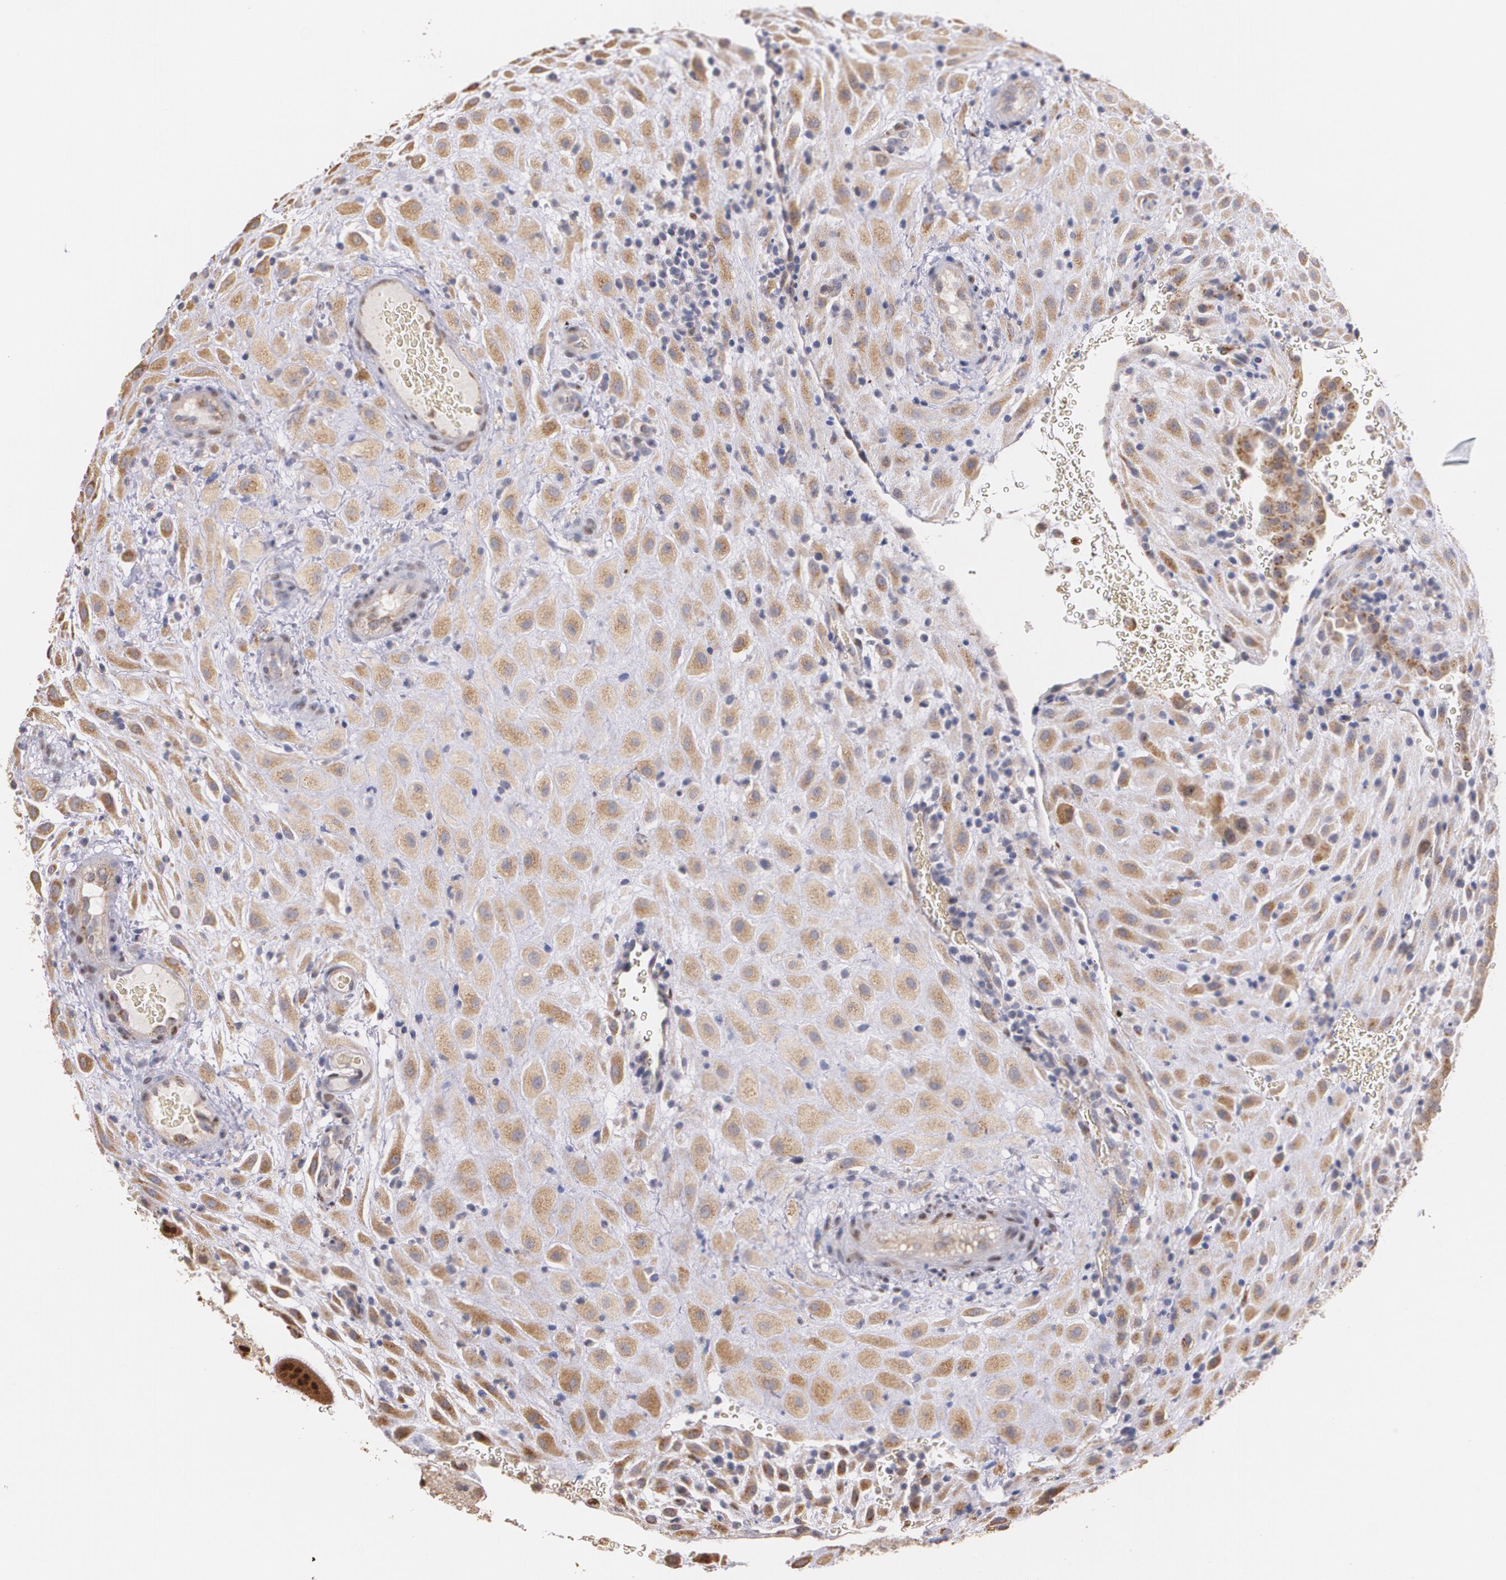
{"staining": {"intensity": "moderate", "quantity": ">75%", "location": "cytoplasmic/membranous"}, "tissue": "placenta", "cell_type": "Decidual cells", "image_type": "normal", "snomed": [{"axis": "morphology", "description": "Normal tissue, NOS"}, {"axis": "topography", "description": "Placenta"}], "caption": "IHC of benign placenta shows medium levels of moderate cytoplasmic/membranous staining in approximately >75% of decidual cells. (DAB (3,3'-diaminobenzidine) IHC with brightfield microscopy, high magnification).", "gene": "ATF3", "patient": {"sex": "female", "age": 19}}